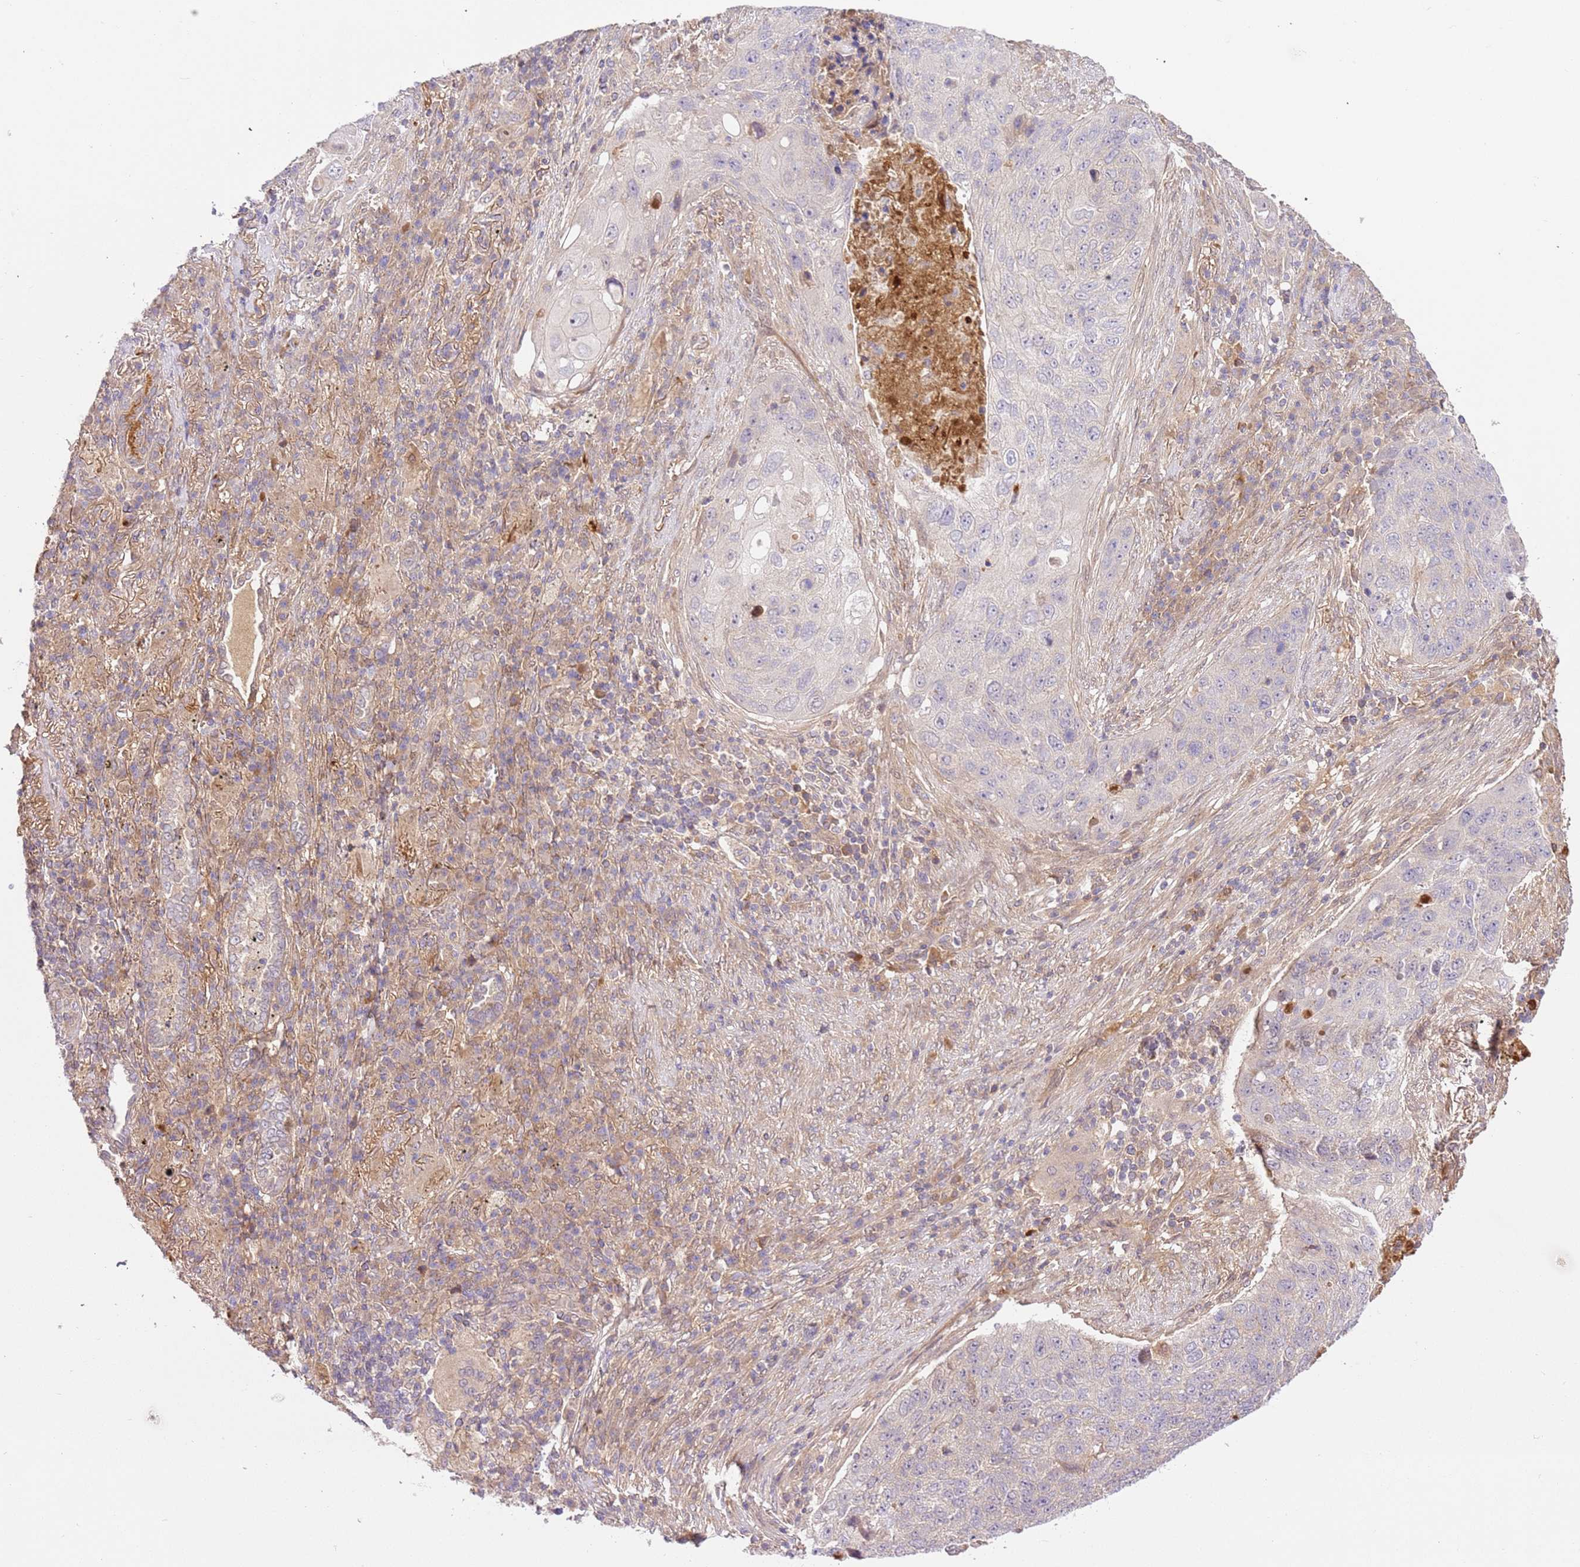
{"staining": {"intensity": "negative", "quantity": "none", "location": "none"}, "tissue": "lung cancer", "cell_type": "Tumor cells", "image_type": "cancer", "snomed": [{"axis": "morphology", "description": "Squamous cell carcinoma, NOS"}, {"axis": "topography", "description": "Lung"}], "caption": "High power microscopy micrograph of an immunohistochemistry (IHC) histopathology image of lung cancer (squamous cell carcinoma), revealing no significant expression in tumor cells.", "gene": "C8G", "patient": {"sex": "female", "age": 63}}